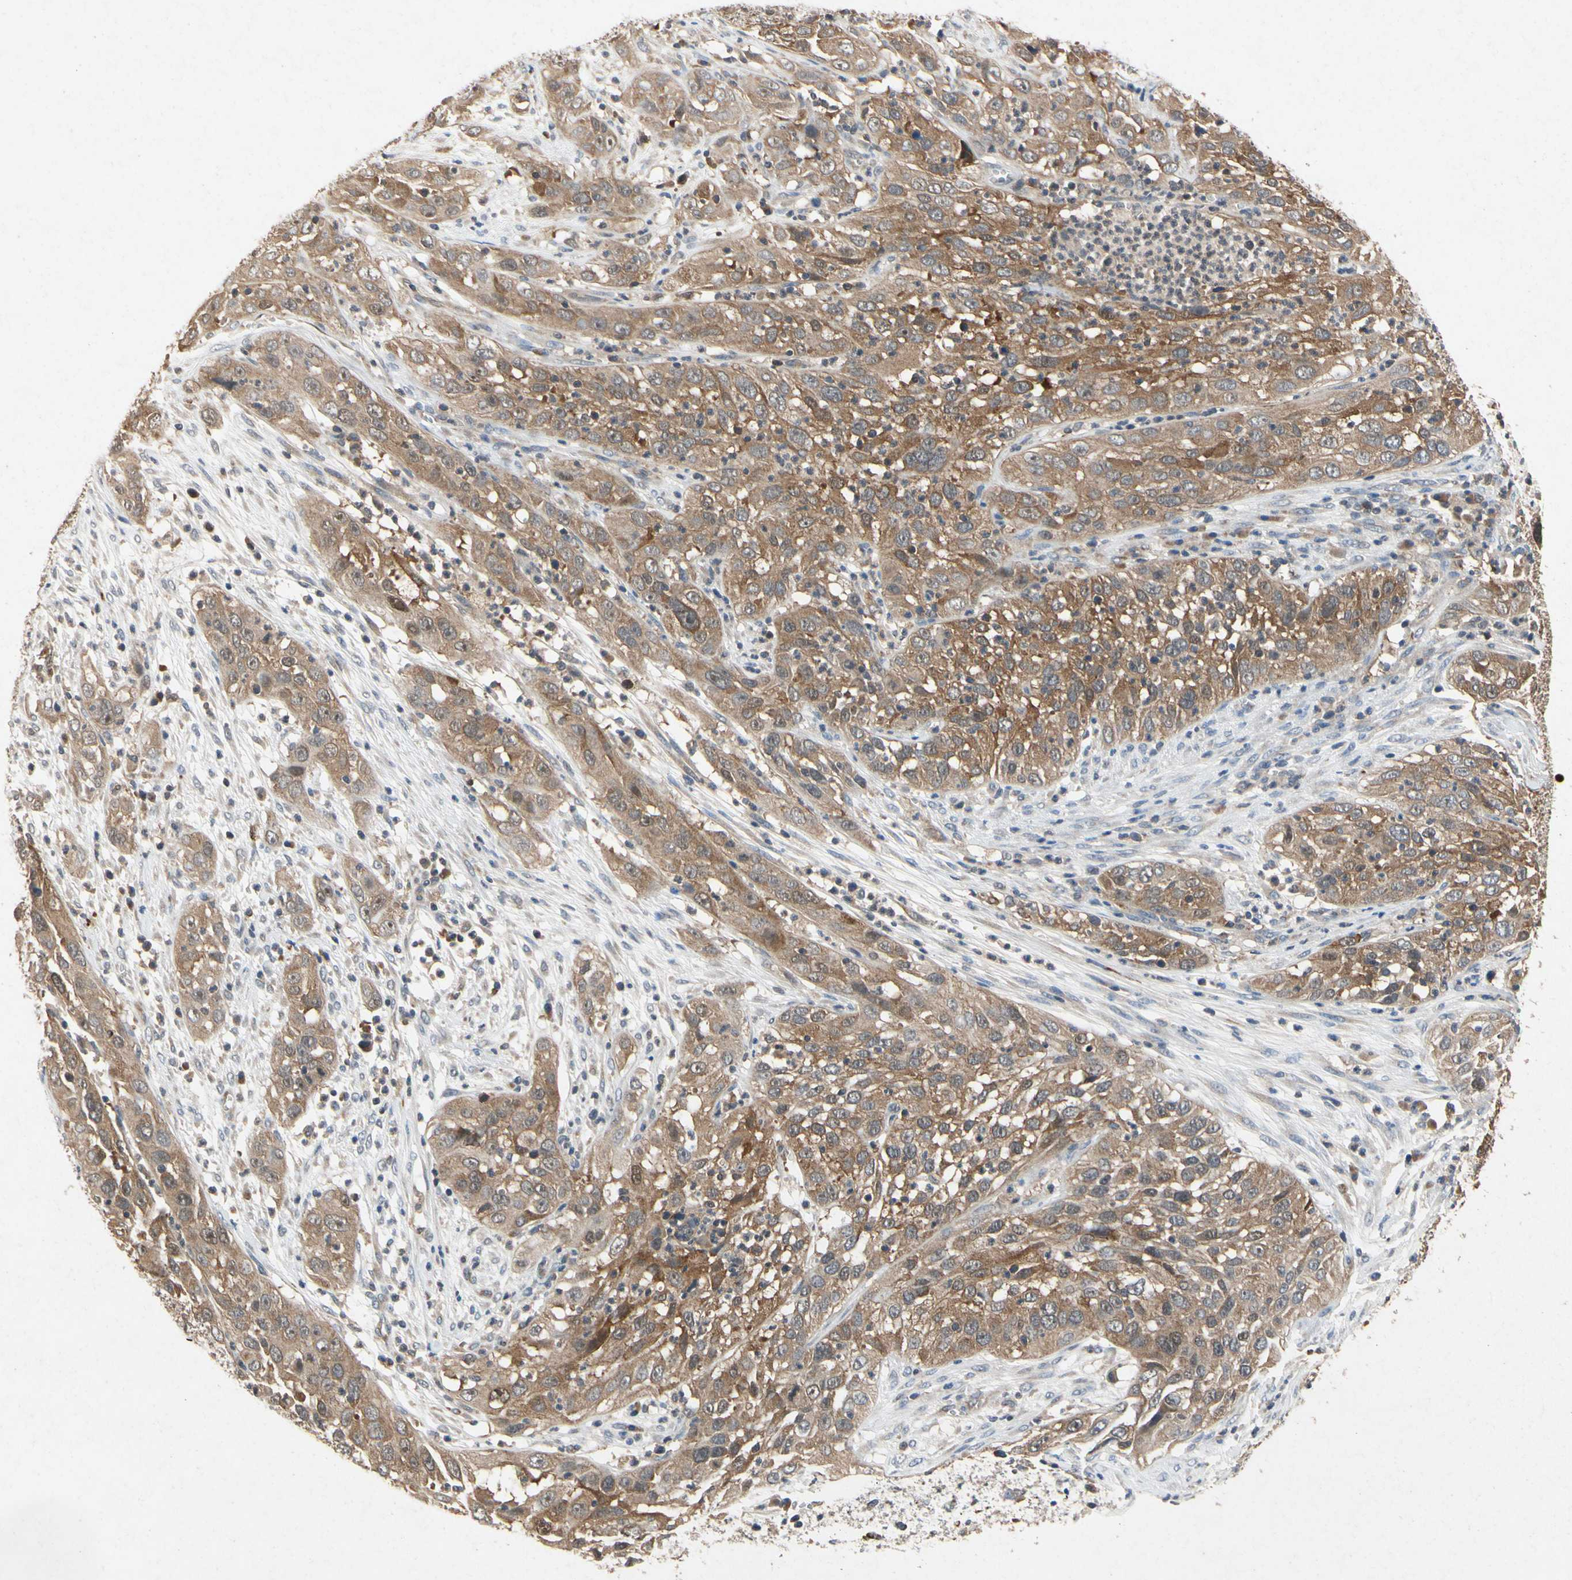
{"staining": {"intensity": "moderate", "quantity": ">75%", "location": "cytoplasmic/membranous"}, "tissue": "cervical cancer", "cell_type": "Tumor cells", "image_type": "cancer", "snomed": [{"axis": "morphology", "description": "Squamous cell carcinoma, NOS"}, {"axis": "topography", "description": "Cervix"}], "caption": "Brown immunohistochemical staining in cervical squamous cell carcinoma displays moderate cytoplasmic/membranous expression in approximately >75% of tumor cells. (DAB IHC, brown staining for protein, blue staining for nuclei).", "gene": "RPS6KA1", "patient": {"sex": "female", "age": 32}}